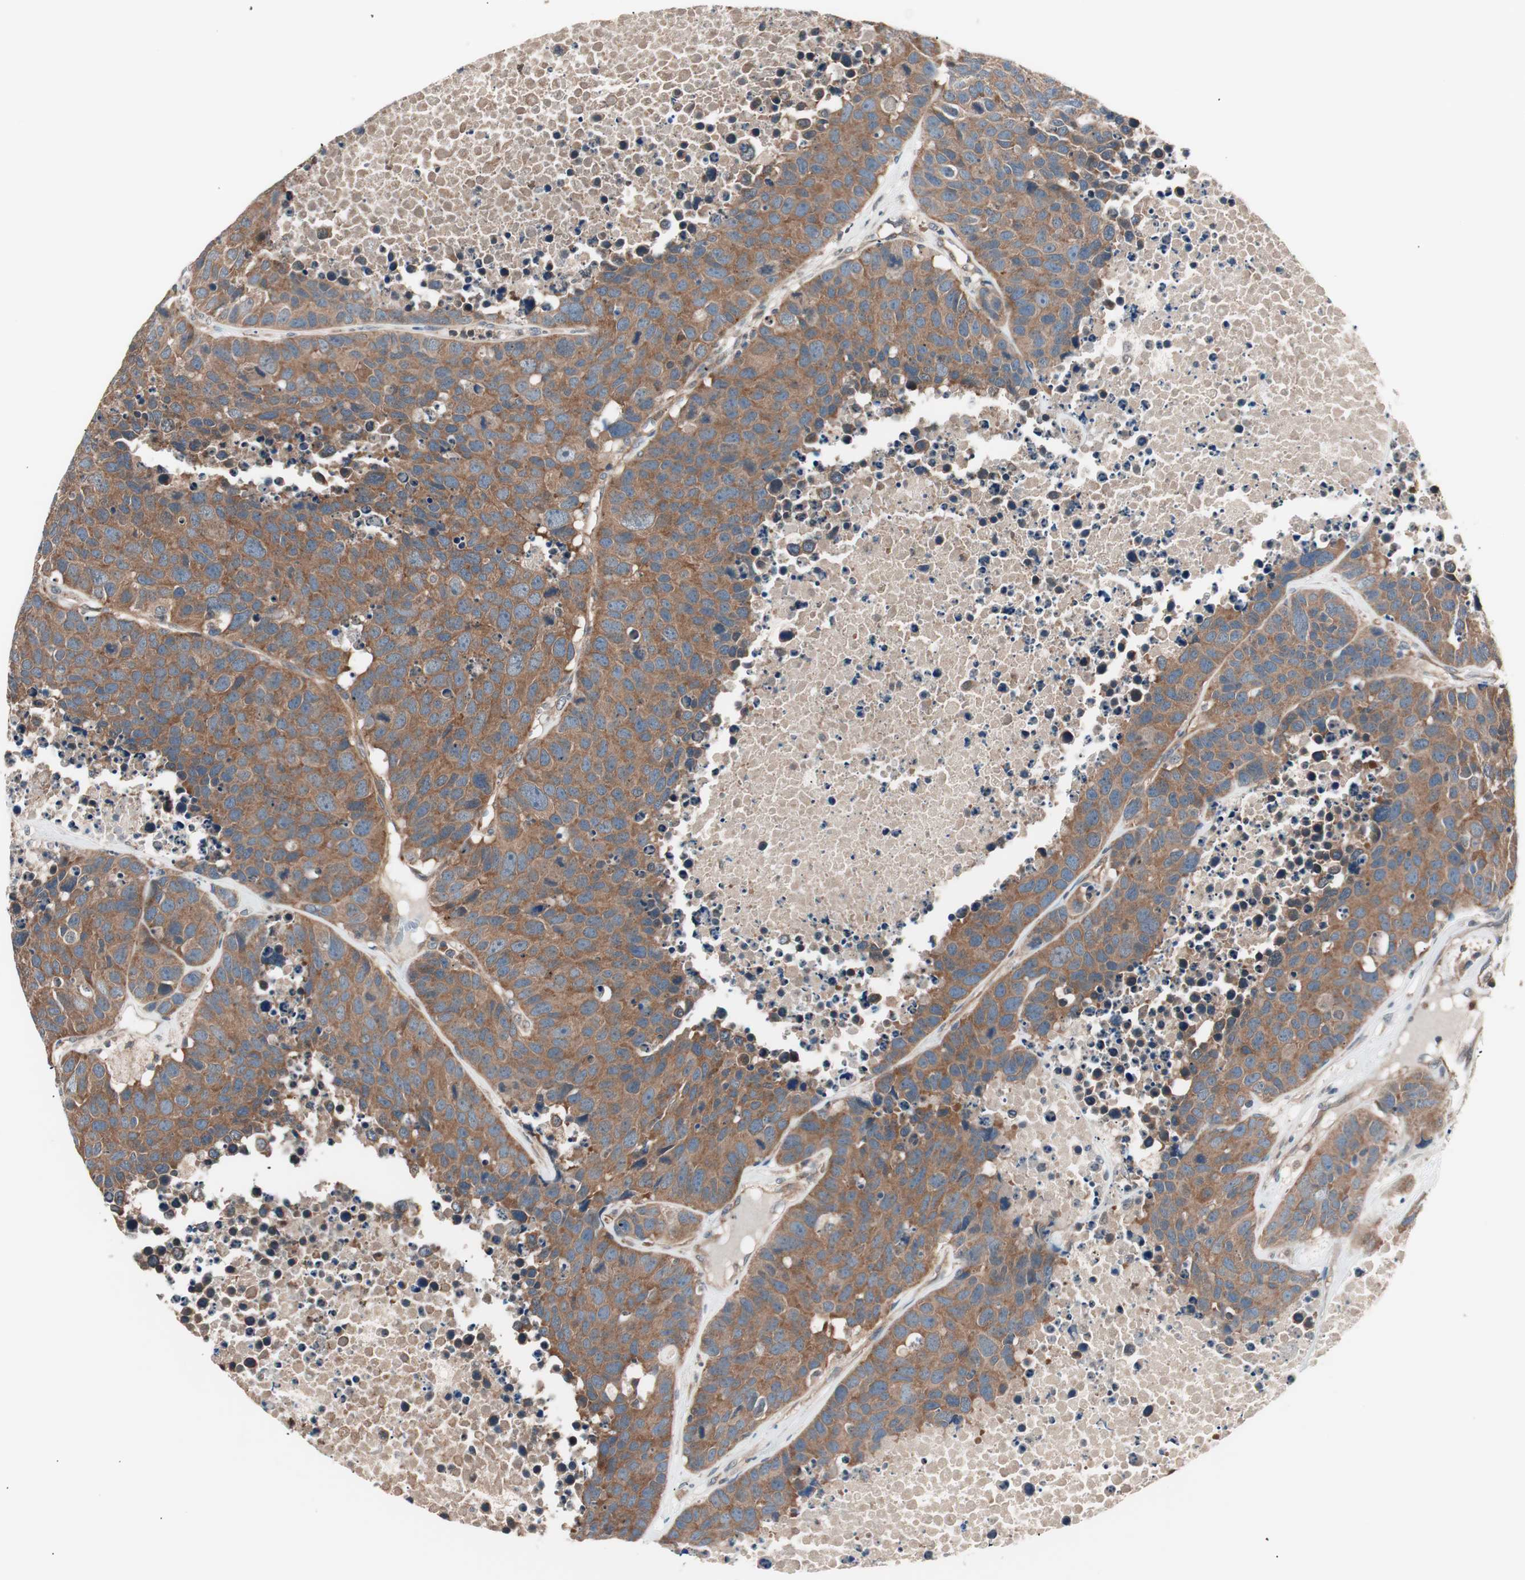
{"staining": {"intensity": "strong", "quantity": ">75%", "location": "cytoplasmic/membranous"}, "tissue": "carcinoid", "cell_type": "Tumor cells", "image_type": "cancer", "snomed": [{"axis": "morphology", "description": "Carcinoid, malignant, NOS"}, {"axis": "topography", "description": "Lung"}], "caption": "Brown immunohistochemical staining in human carcinoid reveals strong cytoplasmic/membranous staining in approximately >75% of tumor cells.", "gene": "TSG101", "patient": {"sex": "male", "age": 60}}